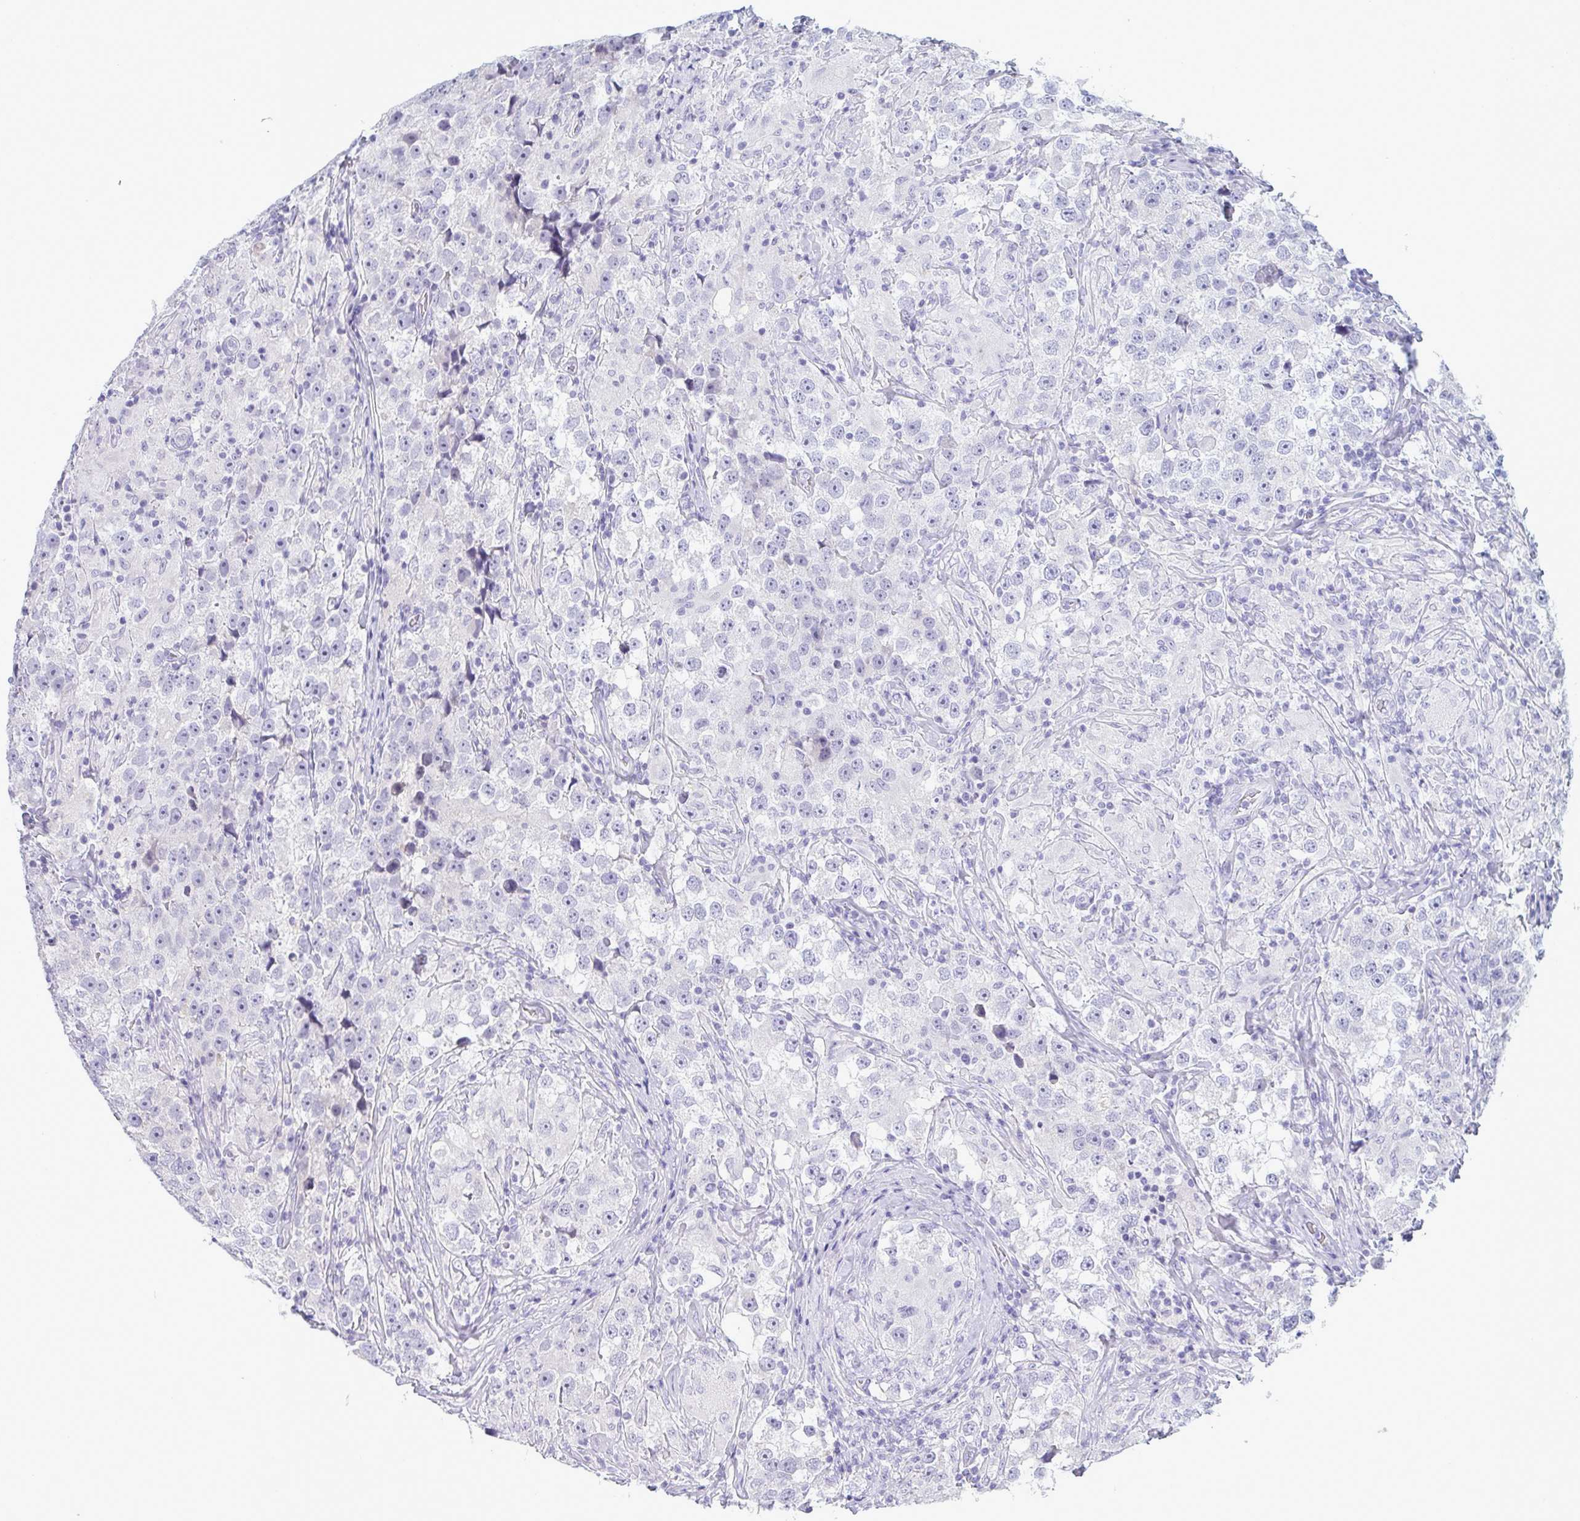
{"staining": {"intensity": "negative", "quantity": "none", "location": "none"}, "tissue": "testis cancer", "cell_type": "Tumor cells", "image_type": "cancer", "snomed": [{"axis": "morphology", "description": "Seminoma, NOS"}, {"axis": "topography", "description": "Testis"}], "caption": "The photomicrograph shows no staining of tumor cells in testis seminoma.", "gene": "TENT5D", "patient": {"sex": "male", "age": 46}}